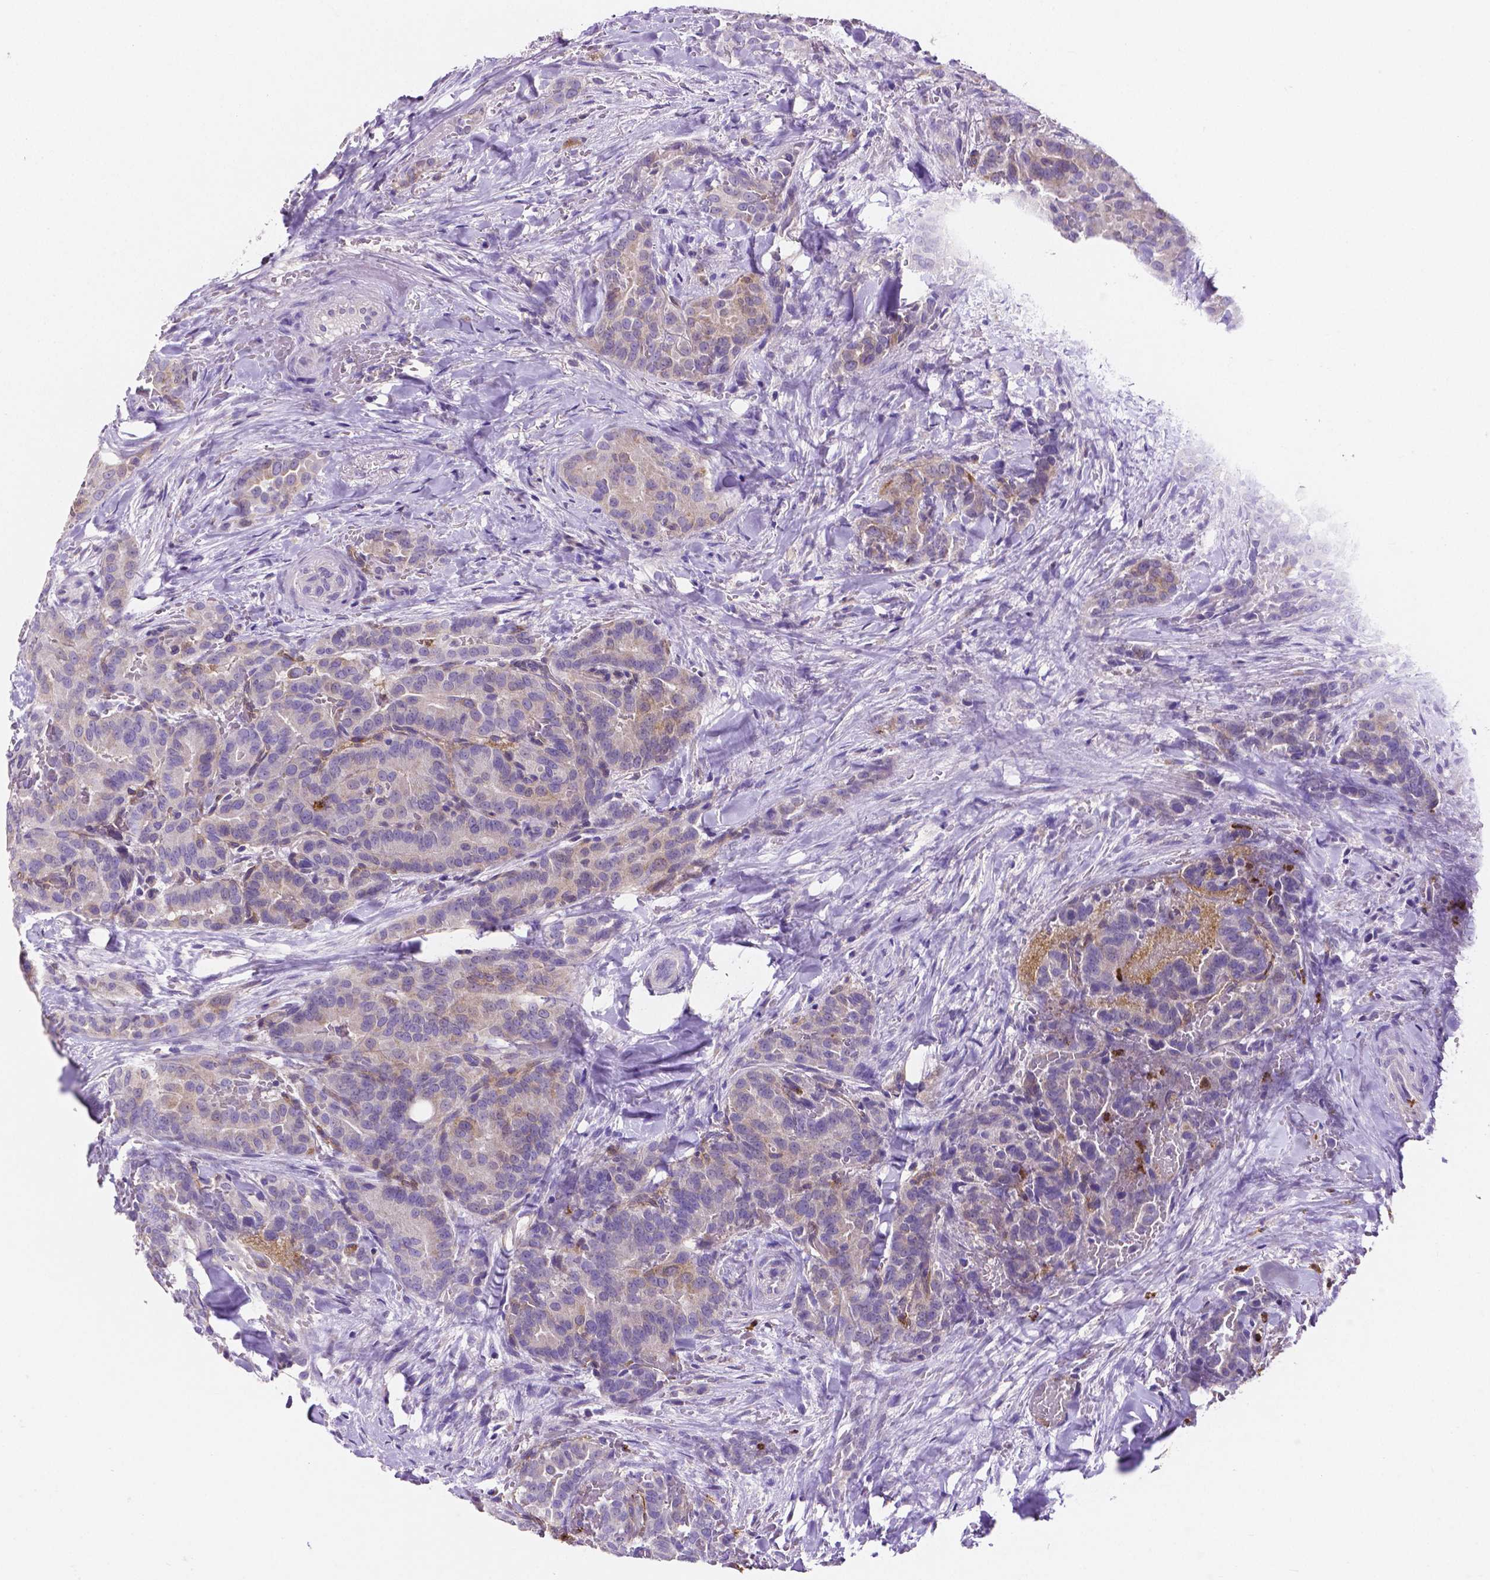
{"staining": {"intensity": "negative", "quantity": "none", "location": "none"}, "tissue": "thyroid cancer", "cell_type": "Tumor cells", "image_type": "cancer", "snomed": [{"axis": "morphology", "description": "Papillary adenocarcinoma, NOS"}, {"axis": "topography", "description": "Thyroid gland"}], "caption": "IHC of papillary adenocarcinoma (thyroid) exhibits no staining in tumor cells.", "gene": "MMP9", "patient": {"sex": "male", "age": 61}}